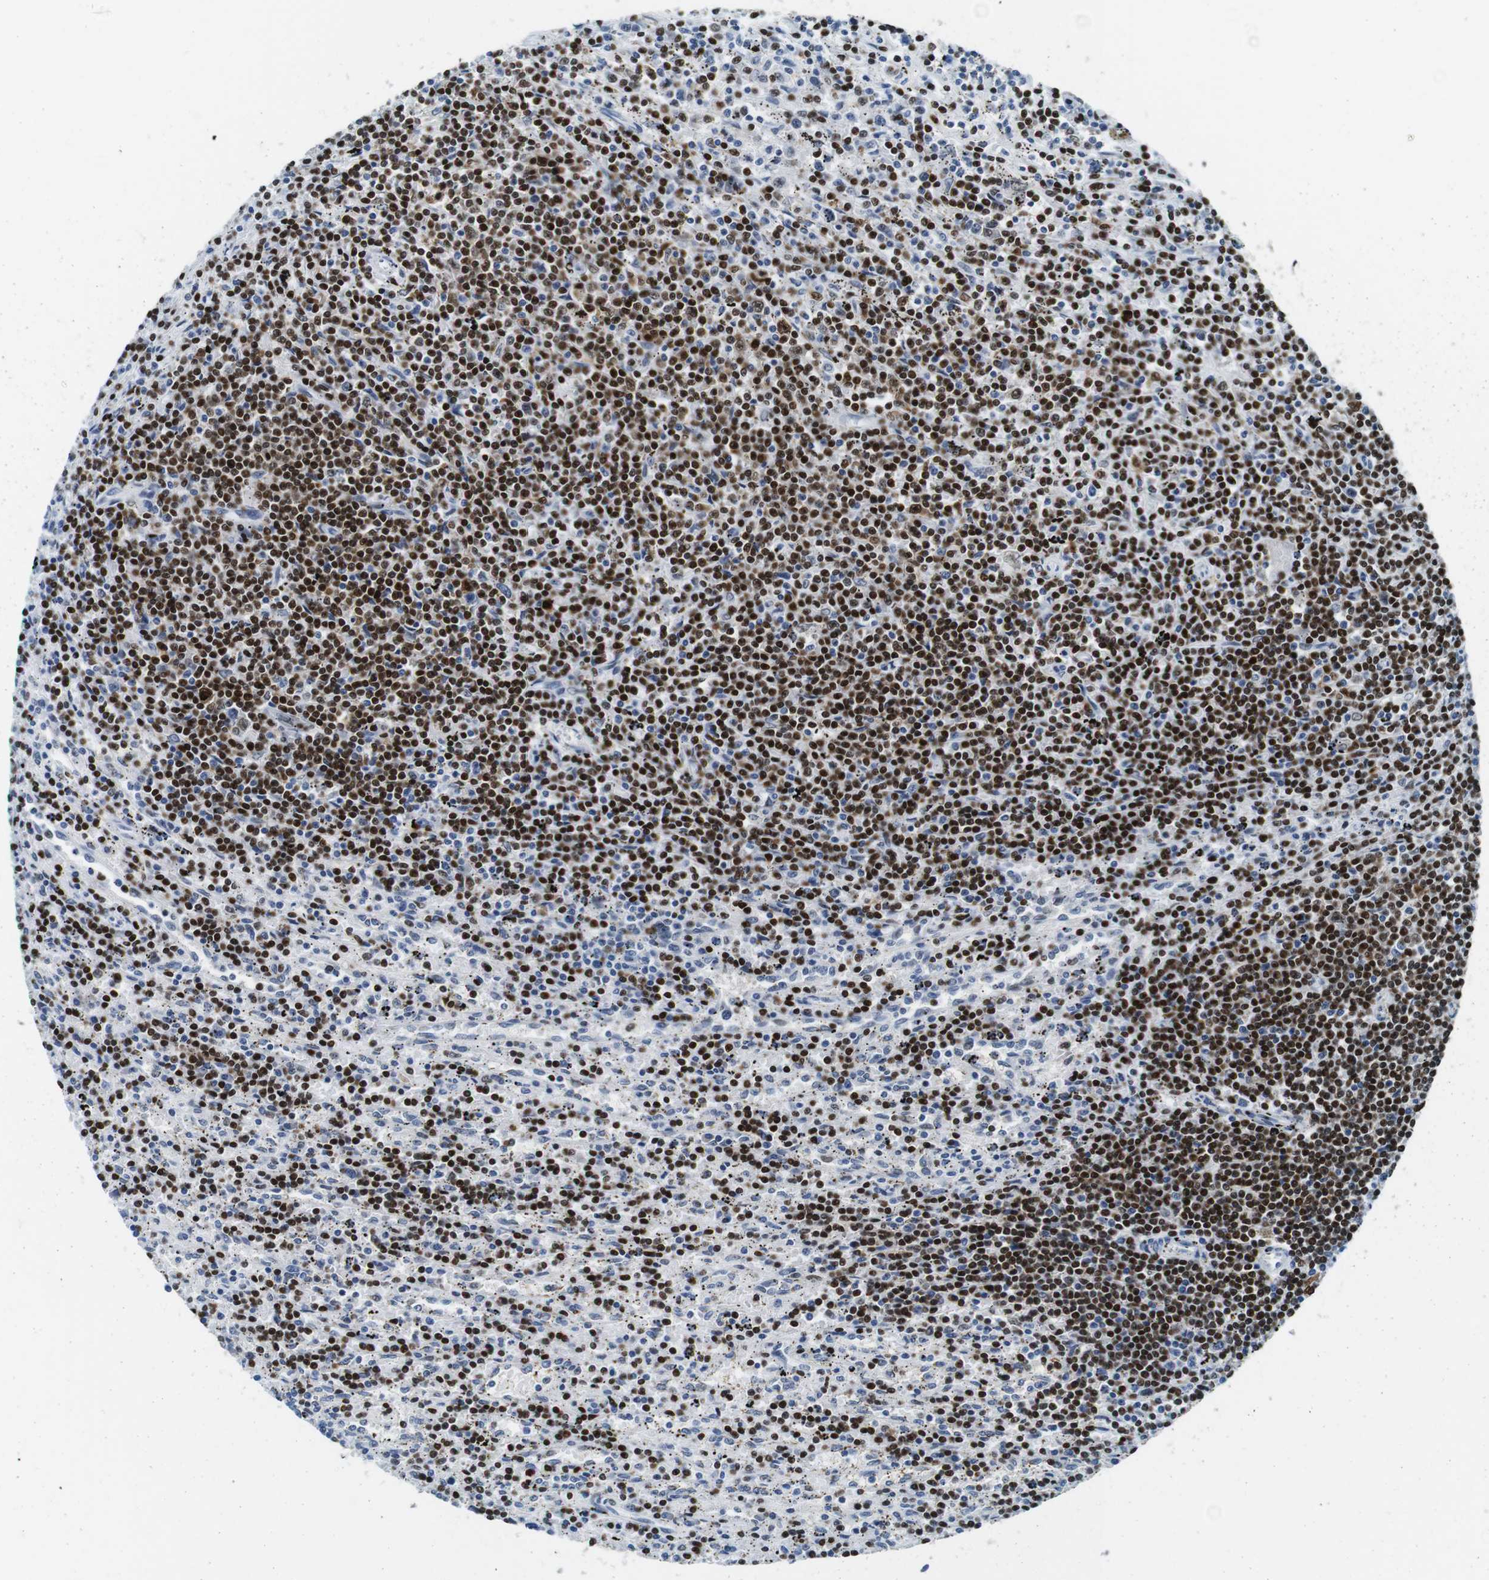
{"staining": {"intensity": "strong", "quantity": ">75%", "location": "nuclear"}, "tissue": "lymphoma", "cell_type": "Tumor cells", "image_type": "cancer", "snomed": [{"axis": "morphology", "description": "Malignant lymphoma, non-Hodgkin's type, Low grade"}, {"axis": "topography", "description": "Spleen"}], "caption": "Malignant lymphoma, non-Hodgkin's type (low-grade) stained for a protein exhibits strong nuclear positivity in tumor cells. The protein is stained brown, and the nuclei are stained in blue (DAB IHC with brightfield microscopy, high magnification).", "gene": "IRF8", "patient": {"sex": "male", "age": 76}}